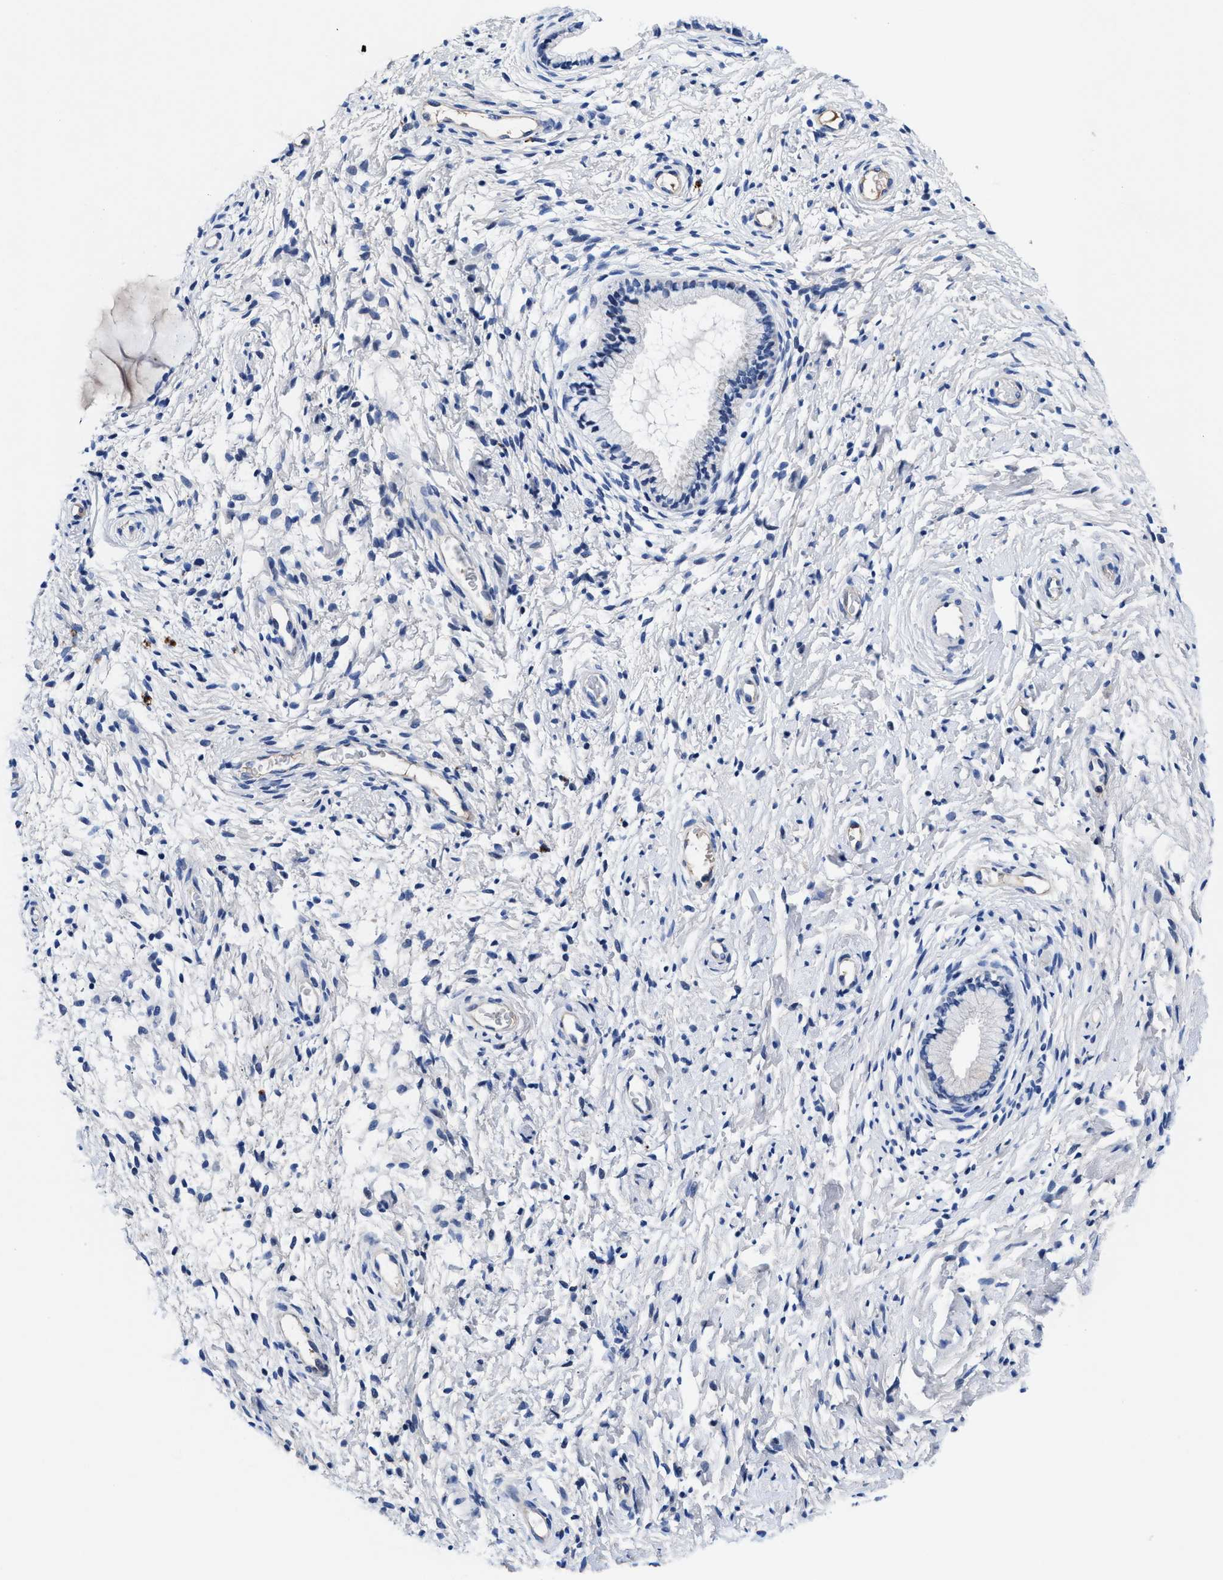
{"staining": {"intensity": "negative", "quantity": "none", "location": "none"}, "tissue": "cervix", "cell_type": "Glandular cells", "image_type": "normal", "snomed": [{"axis": "morphology", "description": "Normal tissue, NOS"}, {"axis": "topography", "description": "Cervix"}], "caption": "IHC photomicrograph of normal human cervix stained for a protein (brown), which exhibits no staining in glandular cells.", "gene": "DHRS13", "patient": {"sex": "female", "age": 72}}